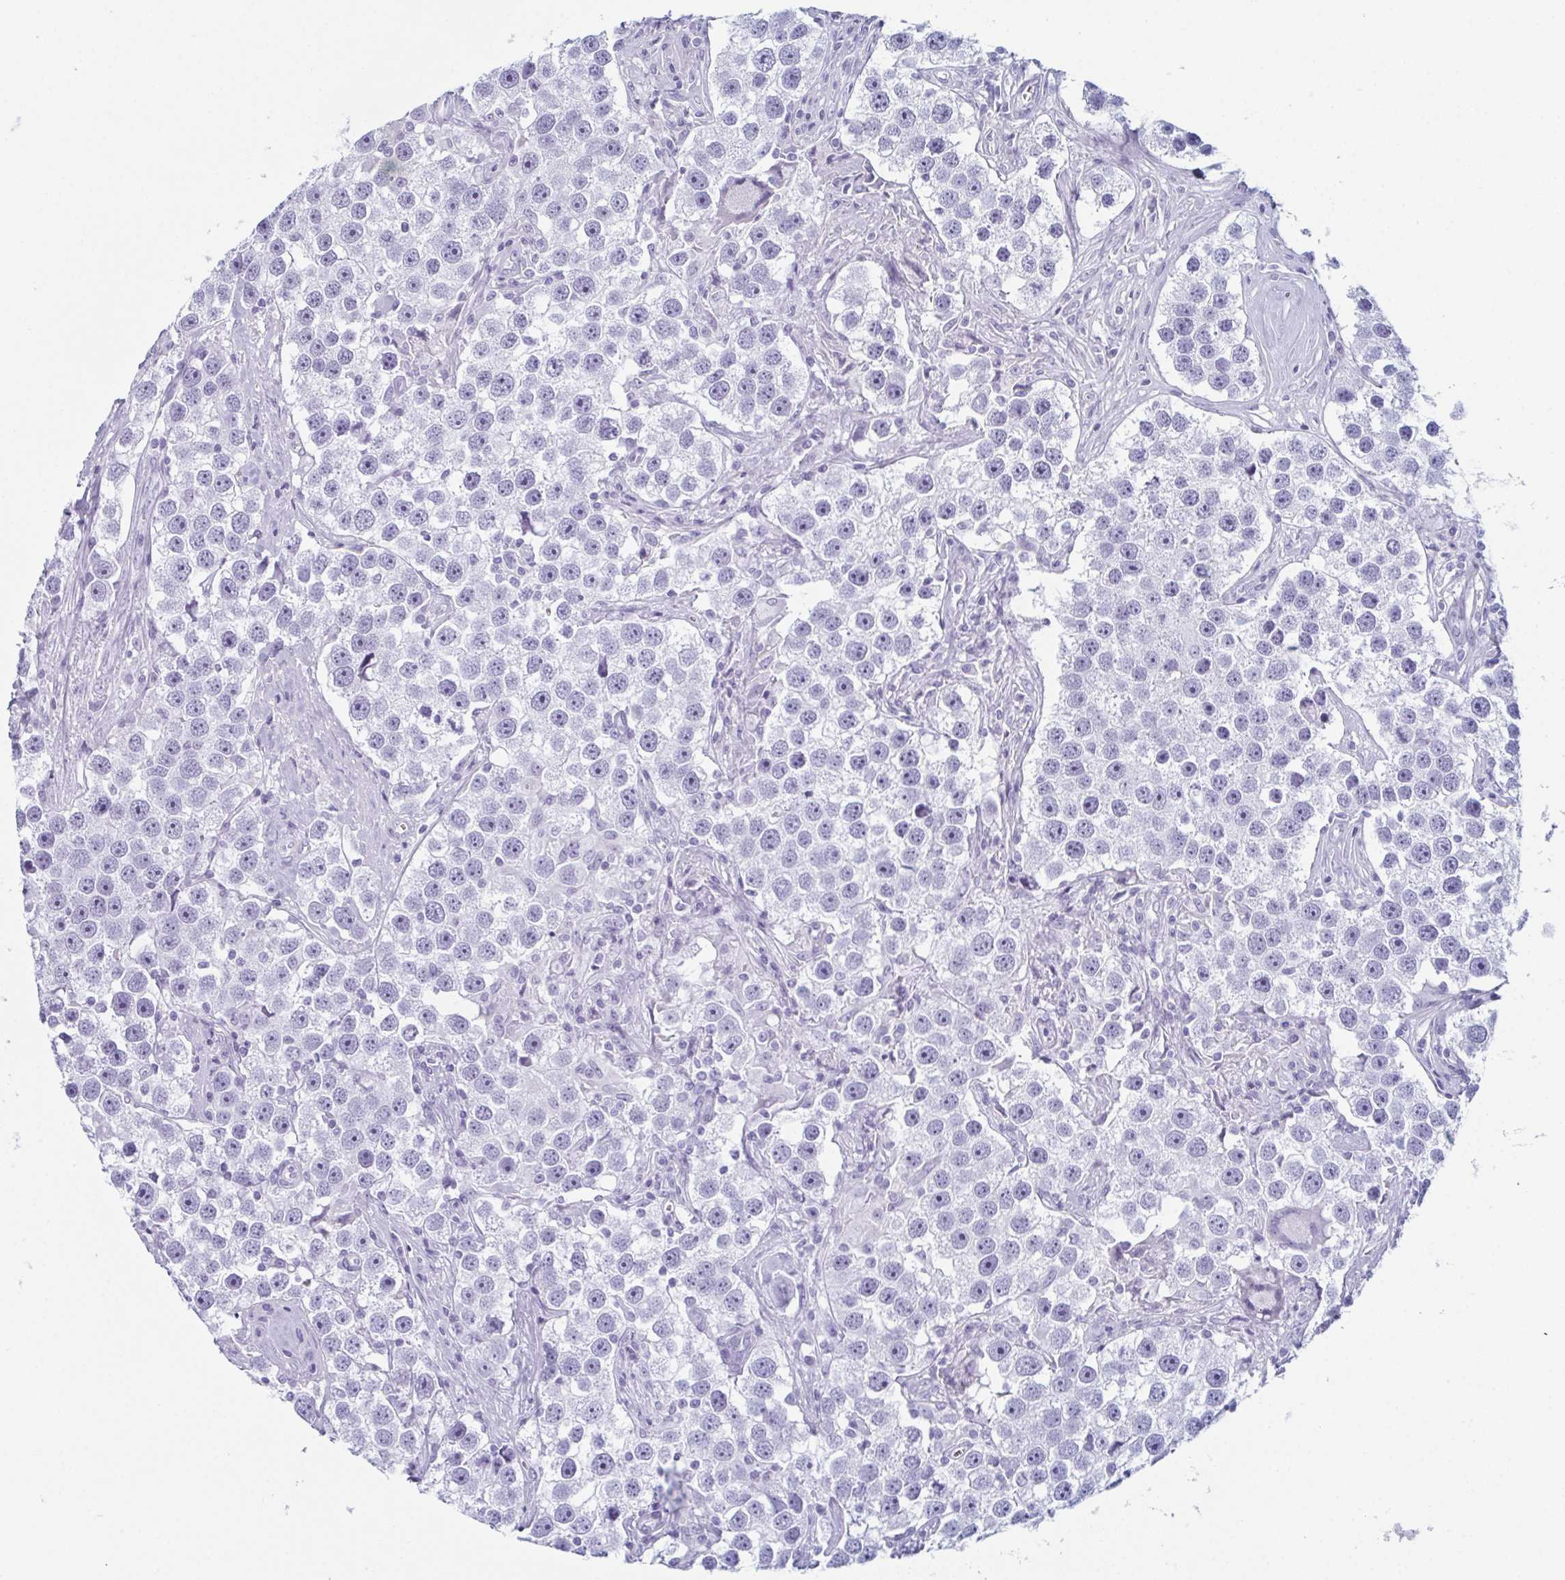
{"staining": {"intensity": "negative", "quantity": "none", "location": "none"}, "tissue": "testis cancer", "cell_type": "Tumor cells", "image_type": "cancer", "snomed": [{"axis": "morphology", "description": "Seminoma, NOS"}, {"axis": "topography", "description": "Testis"}], "caption": "The image displays no significant expression in tumor cells of testis cancer. (Stains: DAB (3,3'-diaminobenzidine) immunohistochemistry (IHC) with hematoxylin counter stain, Microscopy: brightfield microscopy at high magnification).", "gene": "ENKUR", "patient": {"sex": "male", "age": 49}}